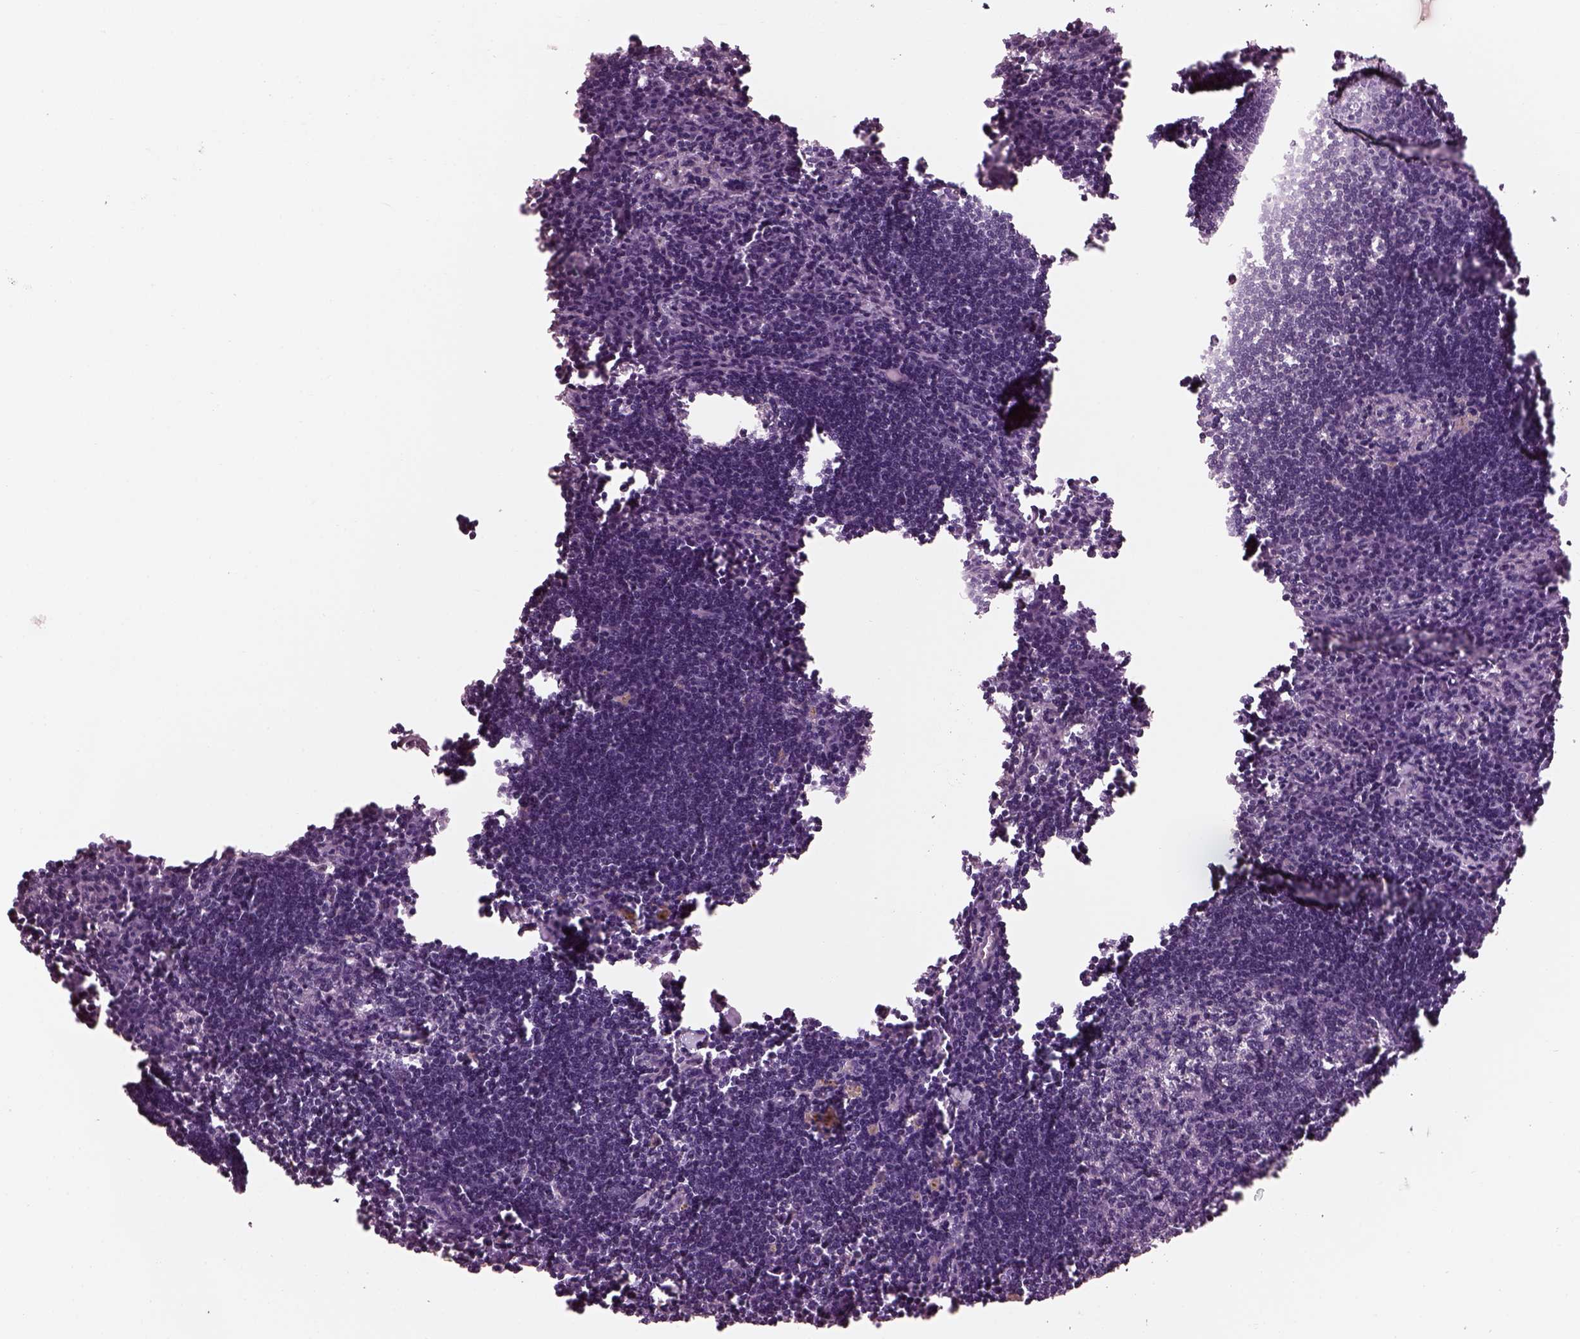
{"staining": {"intensity": "negative", "quantity": "none", "location": "none"}, "tissue": "lymph node", "cell_type": "Germinal center cells", "image_type": "normal", "snomed": [{"axis": "morphology", "description": "Normal tissue, NOS"}, {"axis": "topography", "description": "Lymph node"}], "caption": "Immunohistochemistry (IHC) of normal lymph node reveals no positivity in germinal center cells. (DAB immunohistochemistry visualized using brightfield microscopy, high magnification).", "gene": "TSKS", "patient": {"sex": "male", "age": 55}}